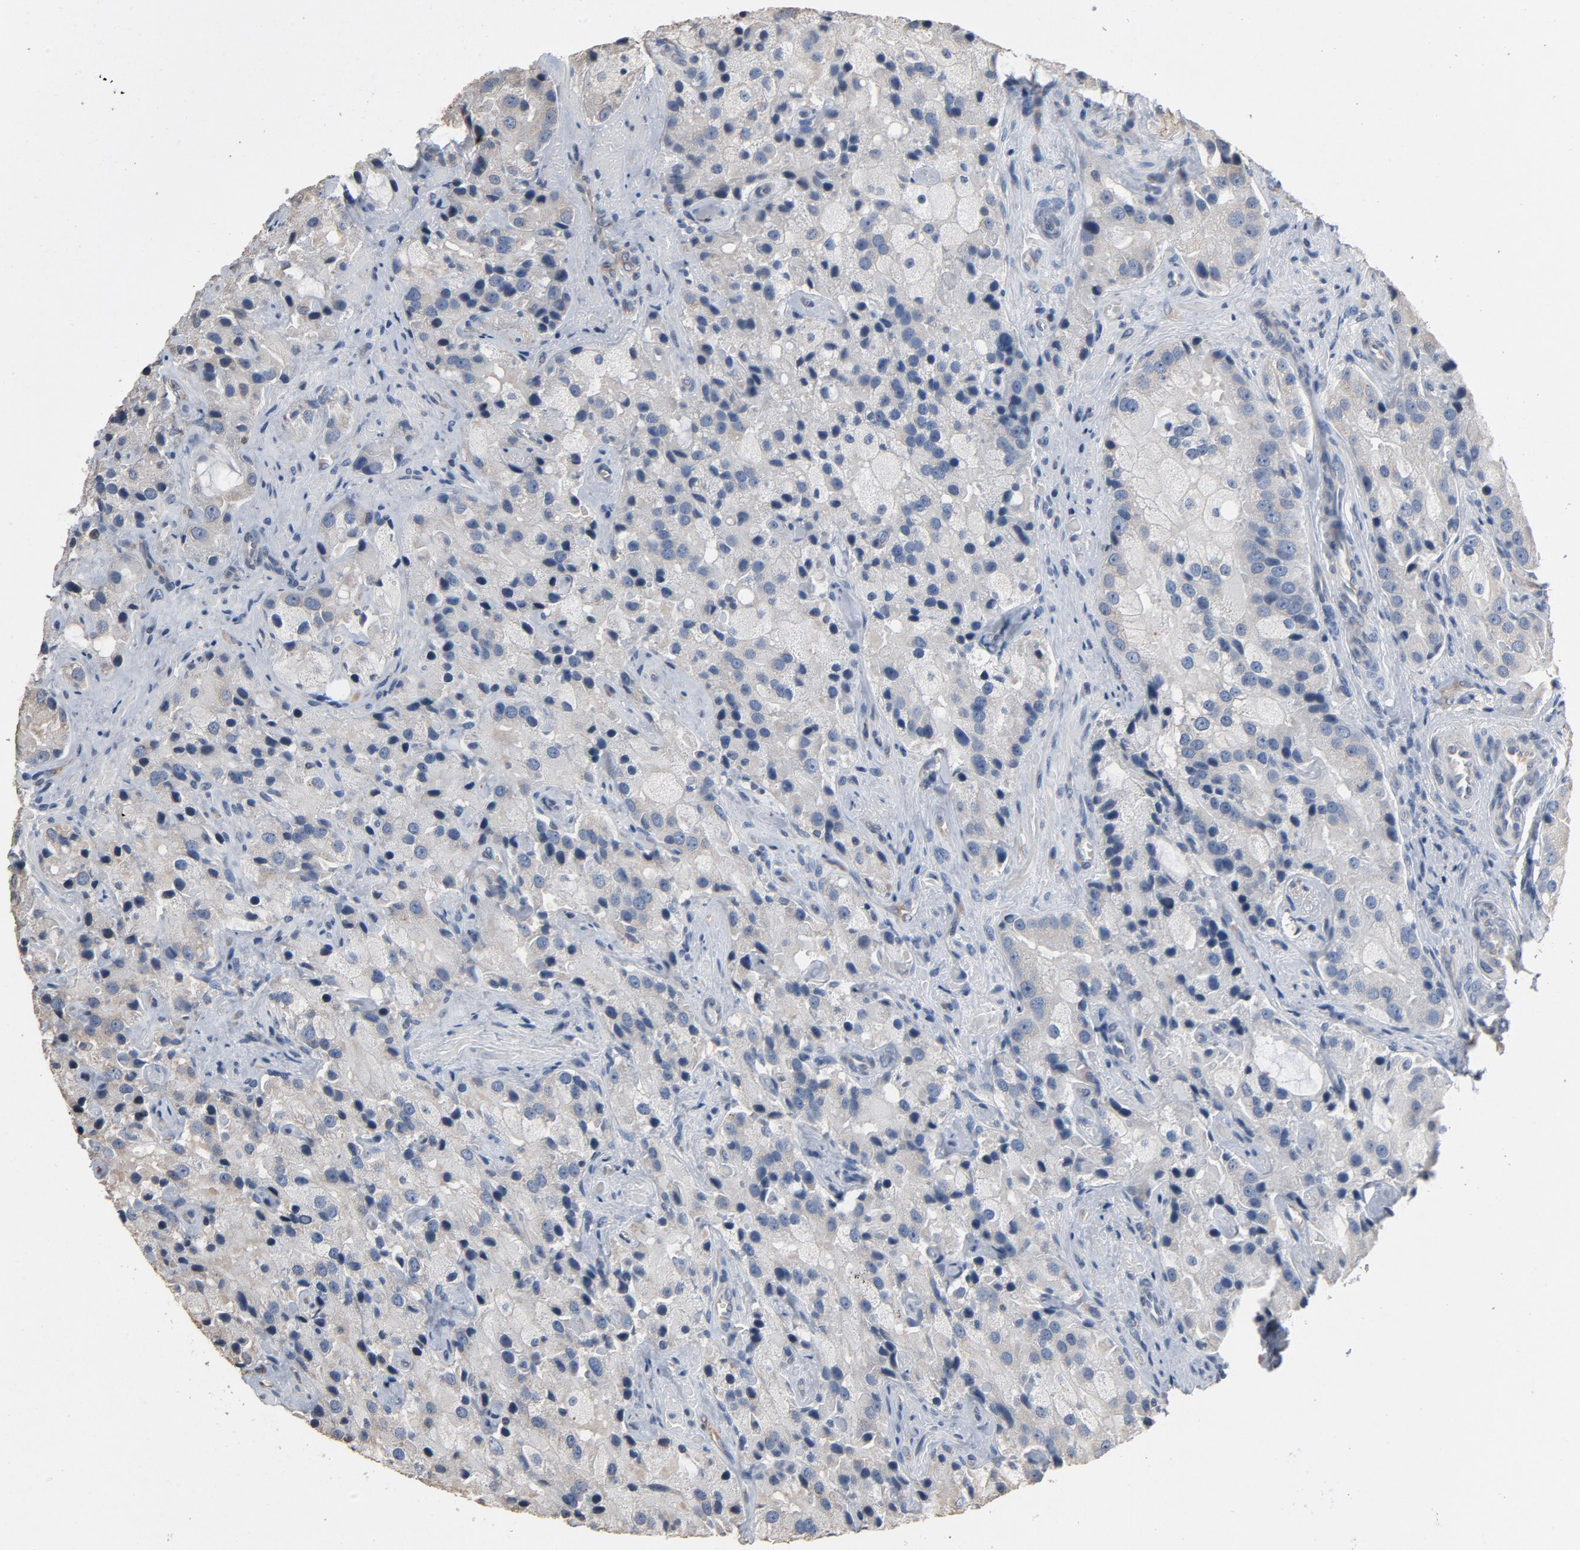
{"staining": {"intensity": "weak", "quantity": "<25%", "location": "cytoplasmic/membranous"}, "tissue": "prostate cancer", "cell_type": "Tumor cells", "image_type": "cancer", "snomed": [{"axis": "morphology", "description": "Adenocarcinoma, High grade"}, {"axis": "topography", "description": "Prostate"}], "caption": "A photomicrograph of high-grade adenocarcinoma (prostate) stained for a protein shows no brown staining in tumor cells.", "gene": "SOX6", "patient": {"sex": "male", "age": 70}}